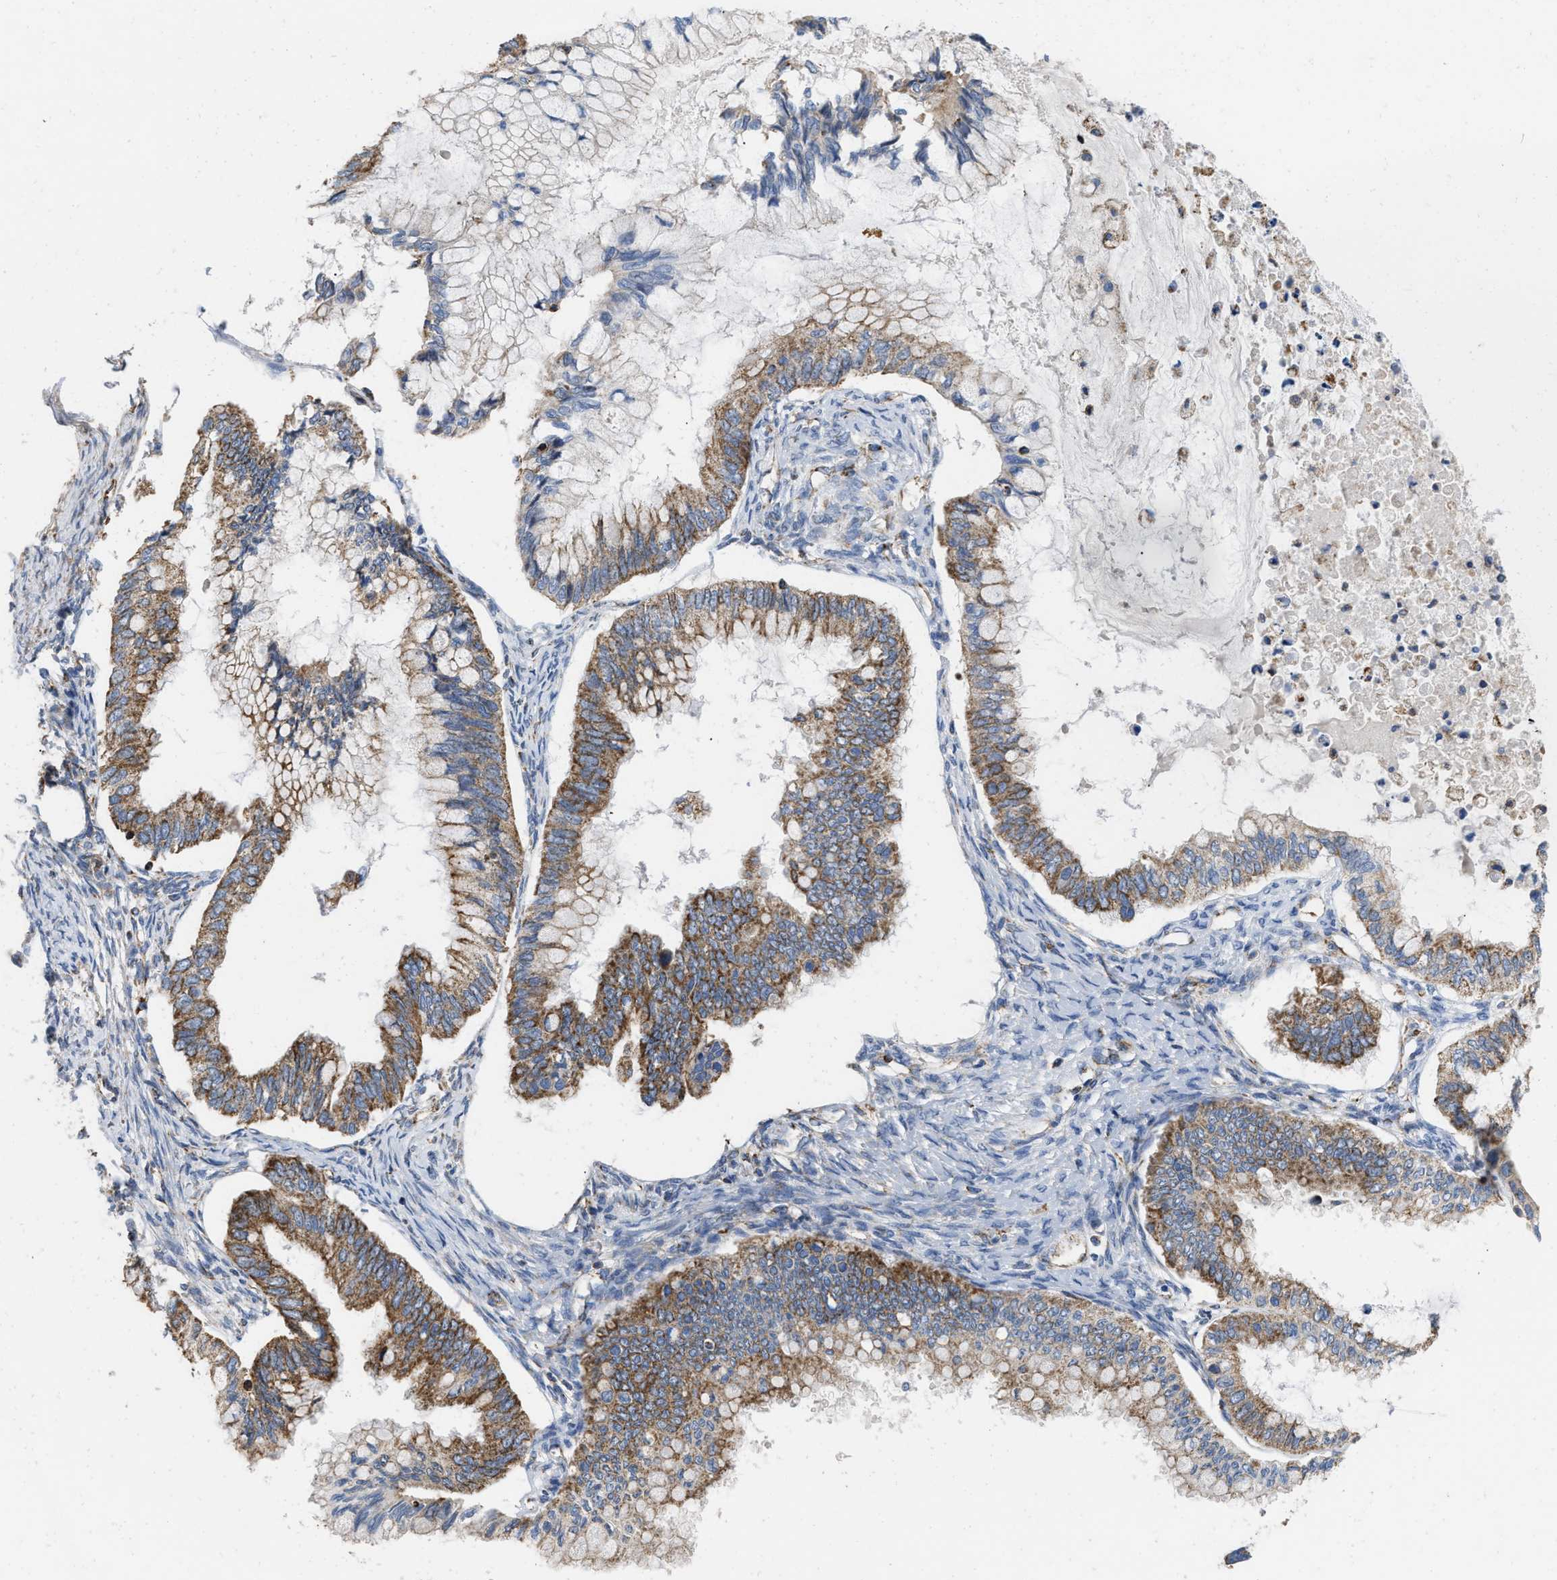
{"staining": {"intensity": "moderate", "quantity": ">75%", "location": "cytoplasmic/membranous"}, "tissue": "ovarian cancer", "cell_type": "Tumor cells", "image_type": "cancer", "snomed": [{"axis": "morphology", "description": "Cystadenocarcinoma, mucinous, NOS"}, {"axis": "topography", "description": "Ovary"}], "caption": "Ovarian mucinous cystadenocarcinoma stained with a protein marker exhibits moderate staining in tumor cells.", "gene": "GRB10", "patient": {"sex": "female", "age": 80}}